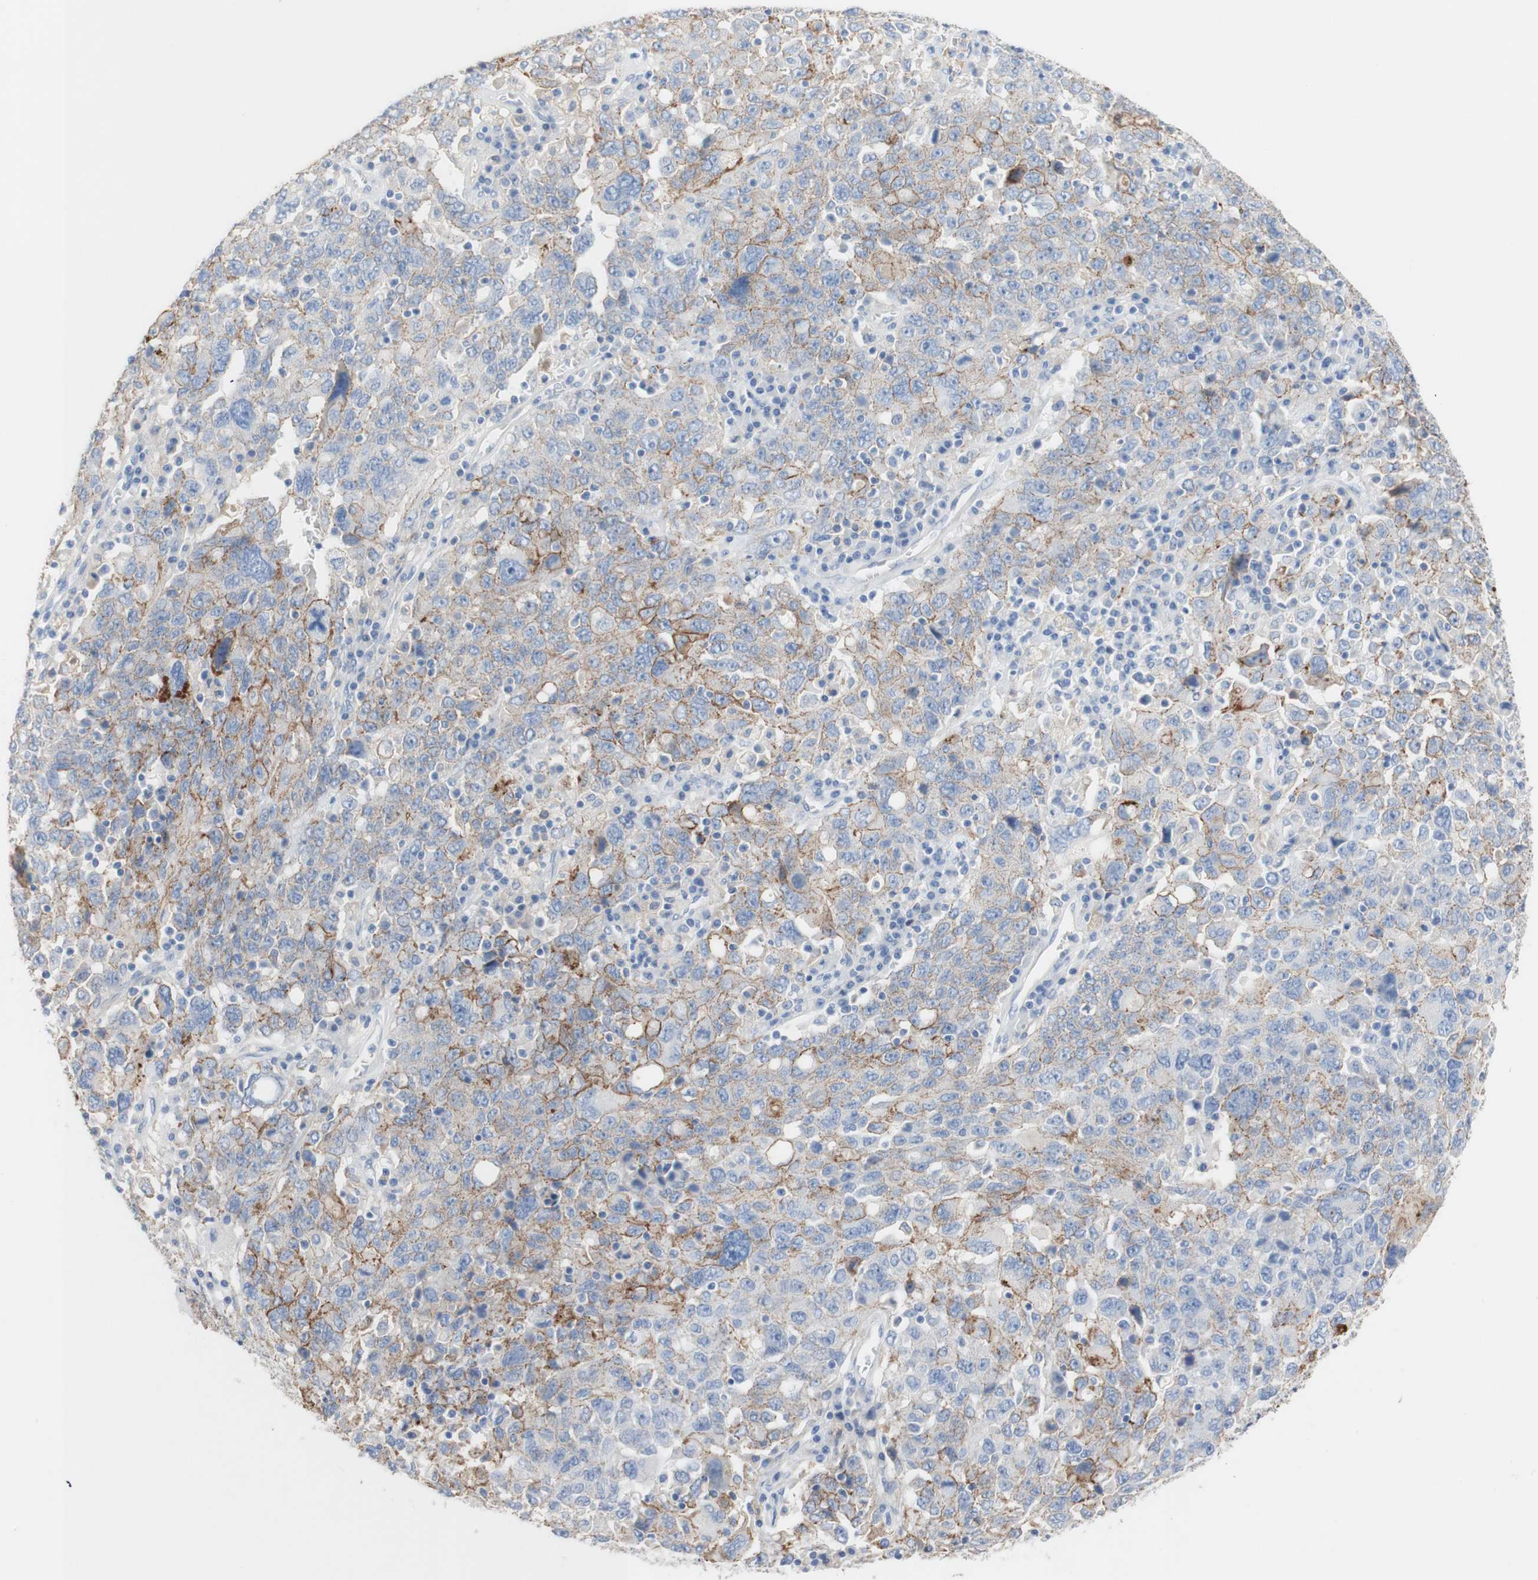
{"staining": {"intensity": "moderate", "quantity": "25%-75%", "location": "cytoplasmic/membranous"}, "tissue": "ovarian cancer", "cell_type": "Tumor cells", "image_type": "cancer", "snomed": [{"axis": "morphology", "description": "Carcinoma, endometroid"}, {"axis": "topography", "description": "Ovary"}], "caption": "This is an image of IHC staining of ovarian endometroid carcinoma, which shows moderate positivity in the cytoplasmic/membranous of tumor cells.", "gene": "DSC2", "patient": {"sex": "female", "age": 62}}